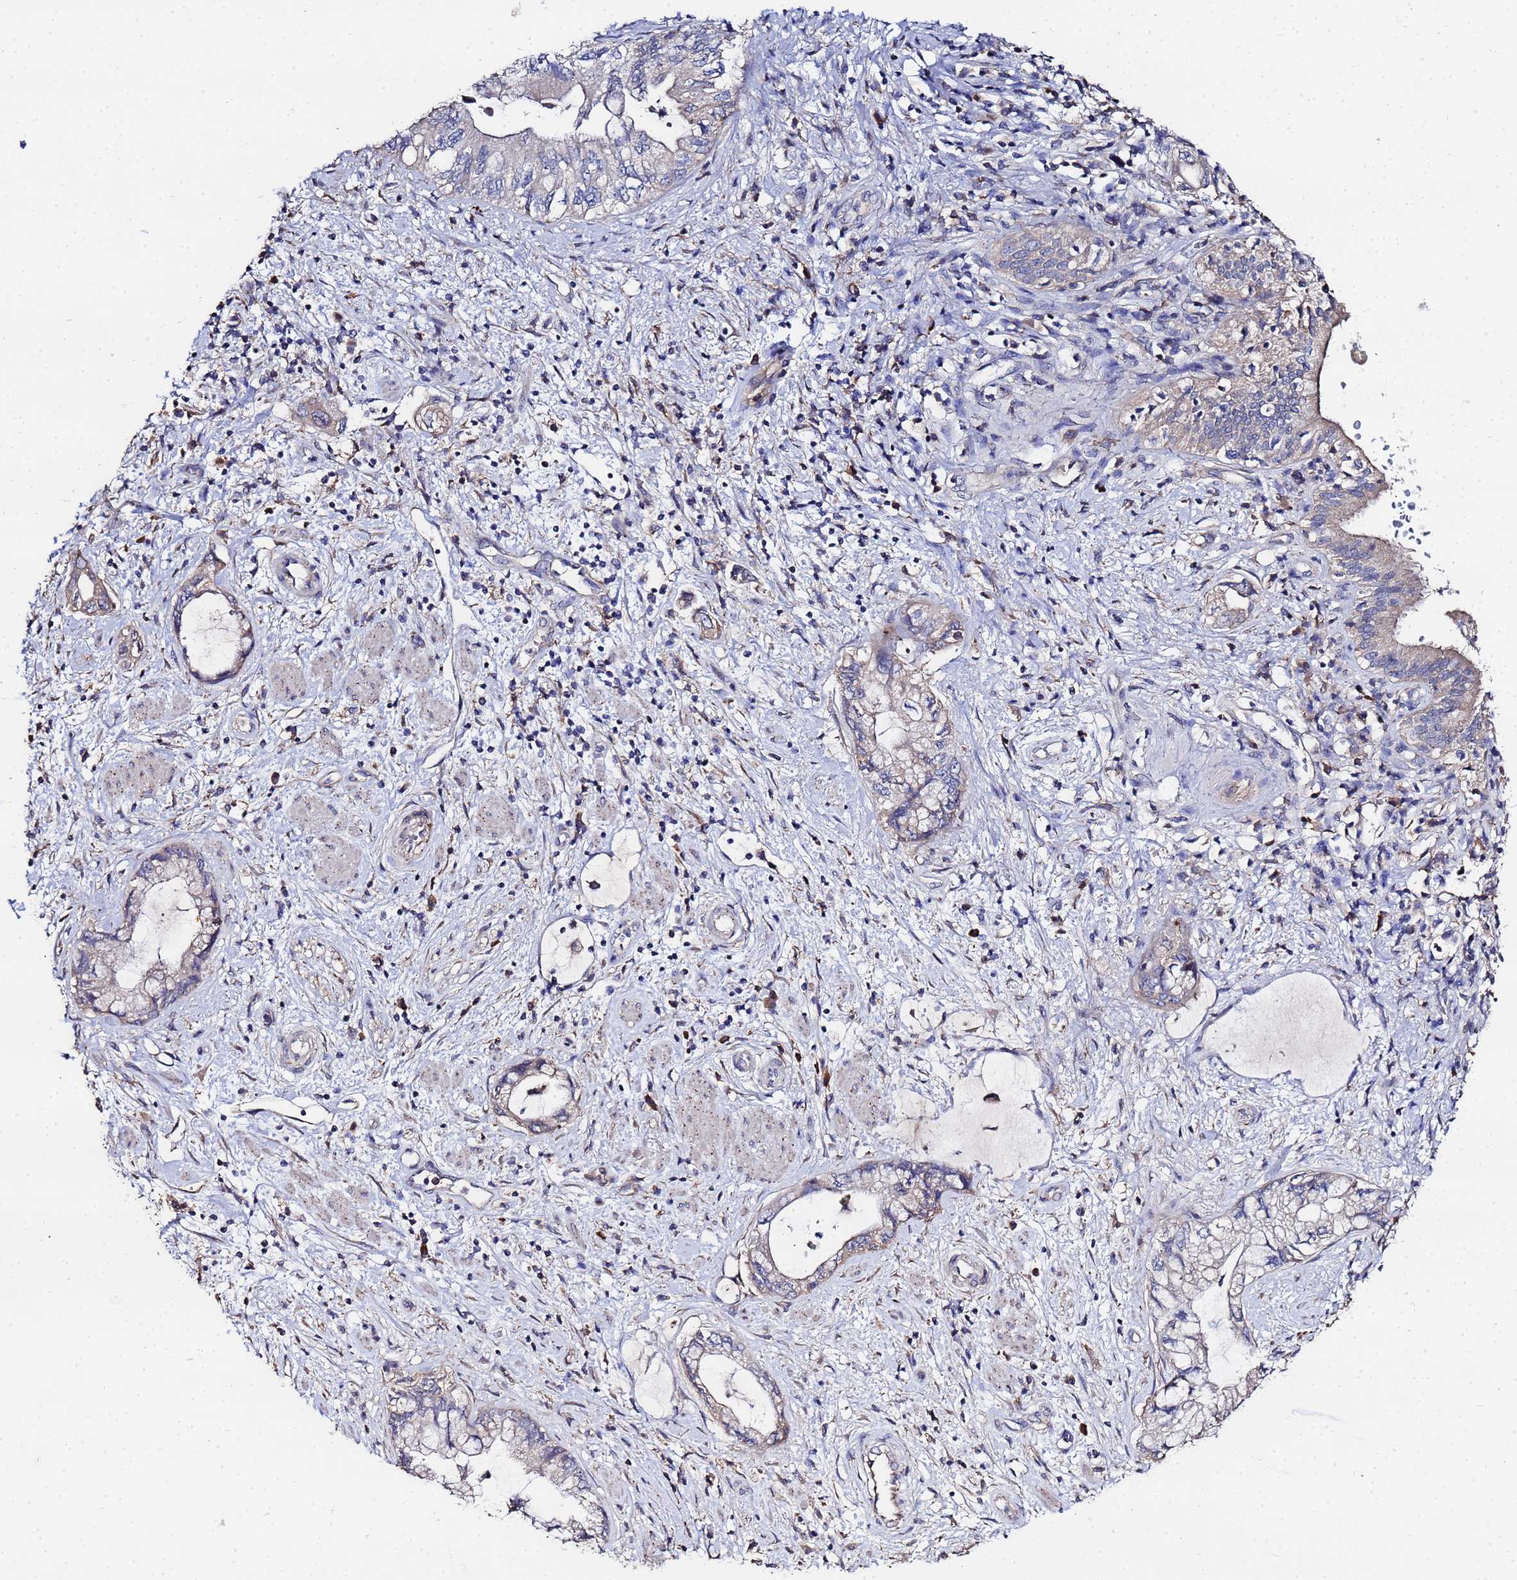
{"staining": {"intensity": "weak", "quantity": "25%-75%", "location": "cytoplasmic/membranous"}, "tissue": "pancreatic cancer", "cell_type": "Tumor cells", "image_type": "cancer", "snomed": [{"axis": "morphology", "description": "Adenocarcinoma, NOS"}, {"axis": "topography", "description": "Pancreas"}], "caption": "Pancreatic cancer (adenocarcinoma) stained with a protein marker exhibits weak staining in tumor cells.", "gene": "TCP10L", "patient": {"sex": "female", "age": 73}}